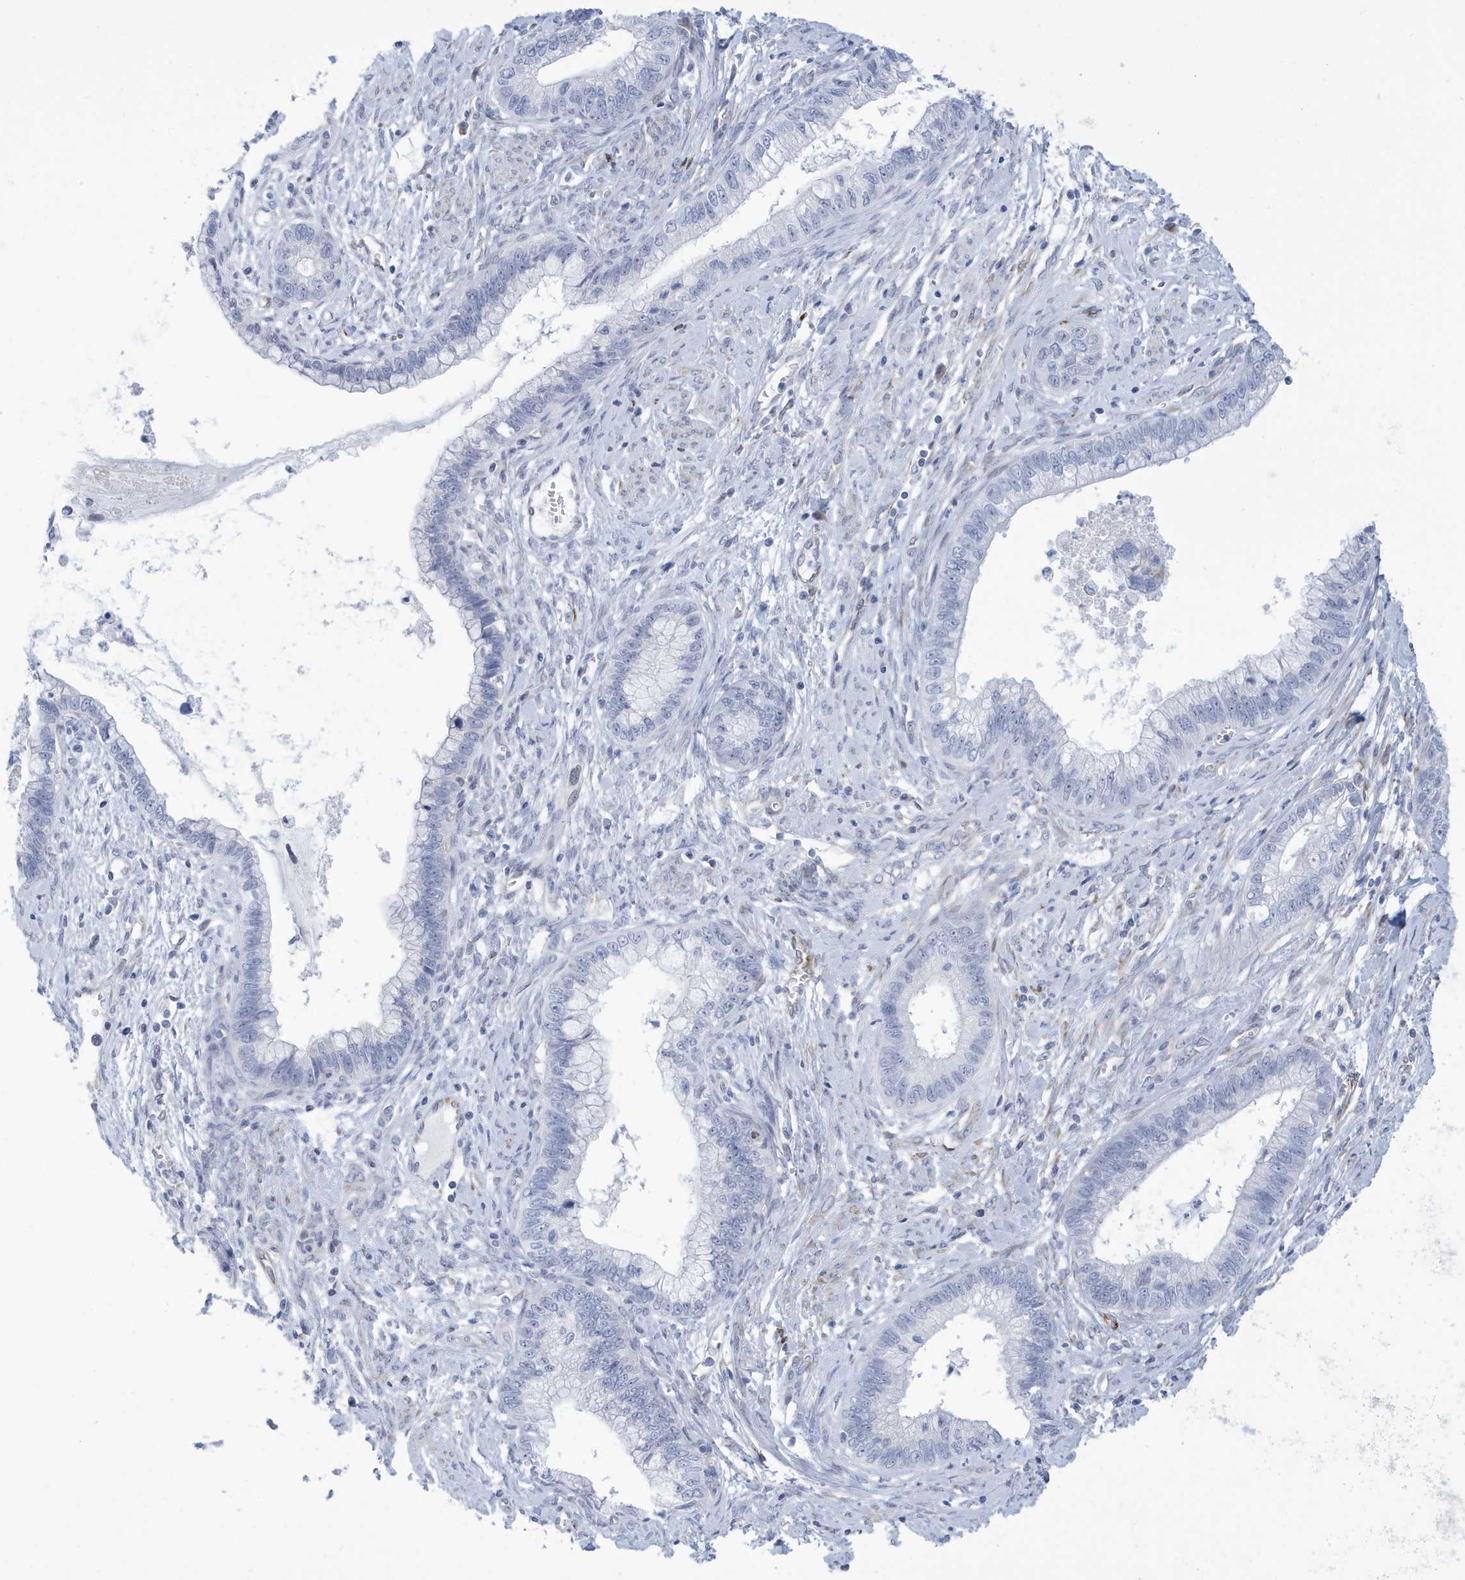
{"staining": {"intensity": "negative", "quantity": "none", "location": "none"}, "tissue": "cervical cancer", "cell_type": "Tumor cells", "image_type": "cancer", "snomed": [{"axis": "morphology", "description": "Adenocarcinoma, NOS"}, {"axis": "topography", "description": "Cervix"}], "caption": "The image shows no staining of tumor cells in cervical cancer. (IHC, brightfield microscopy, high magnification).", "gene": "SEMA3F", "patient": {"sex": "female", "age": 44}}